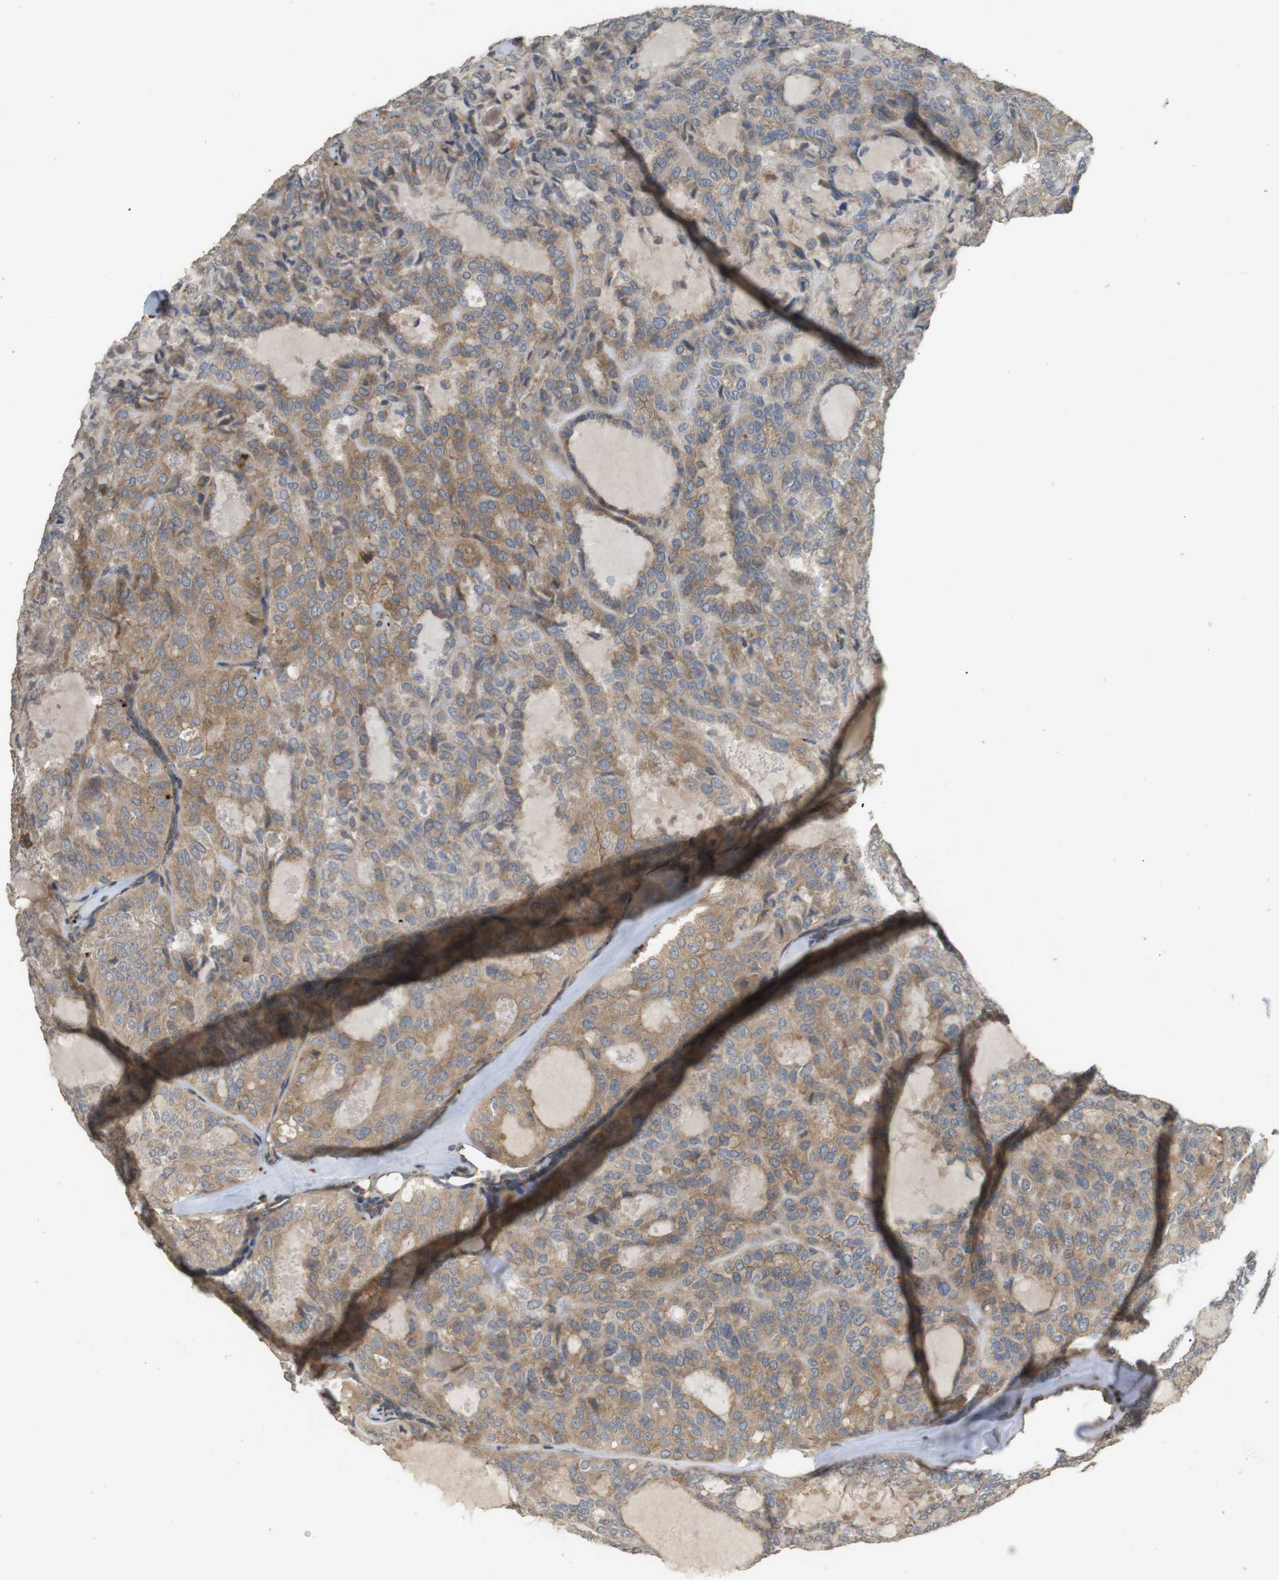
{"staining": {"intensity": "moderate", "quantity": ">75%", "location": "cytoplasmic/membranous"}, "tissue": "thyroid cancer", "cell_type": "Tumor cells", "image_type": "cancer", "snomed": [{"axis": "morphology", "description": "Follicular adenoma carcinoma, NOS"}, {"axis": "topography", "description": "Thyroid gland"}], "caption": "Immunohistochemistry of thyroid cancer (follicular adenoma carcinoma) displays medium levels of moderate cytoplasmic/membranous expression in about >75% of tumor cells. The staining was performed using DAB, with brown indicating positive protein expression. Nuclei are stained blue with hematoxylin.", "gene": "KSR1", "patient": {"sex": "male", "age": 75}}